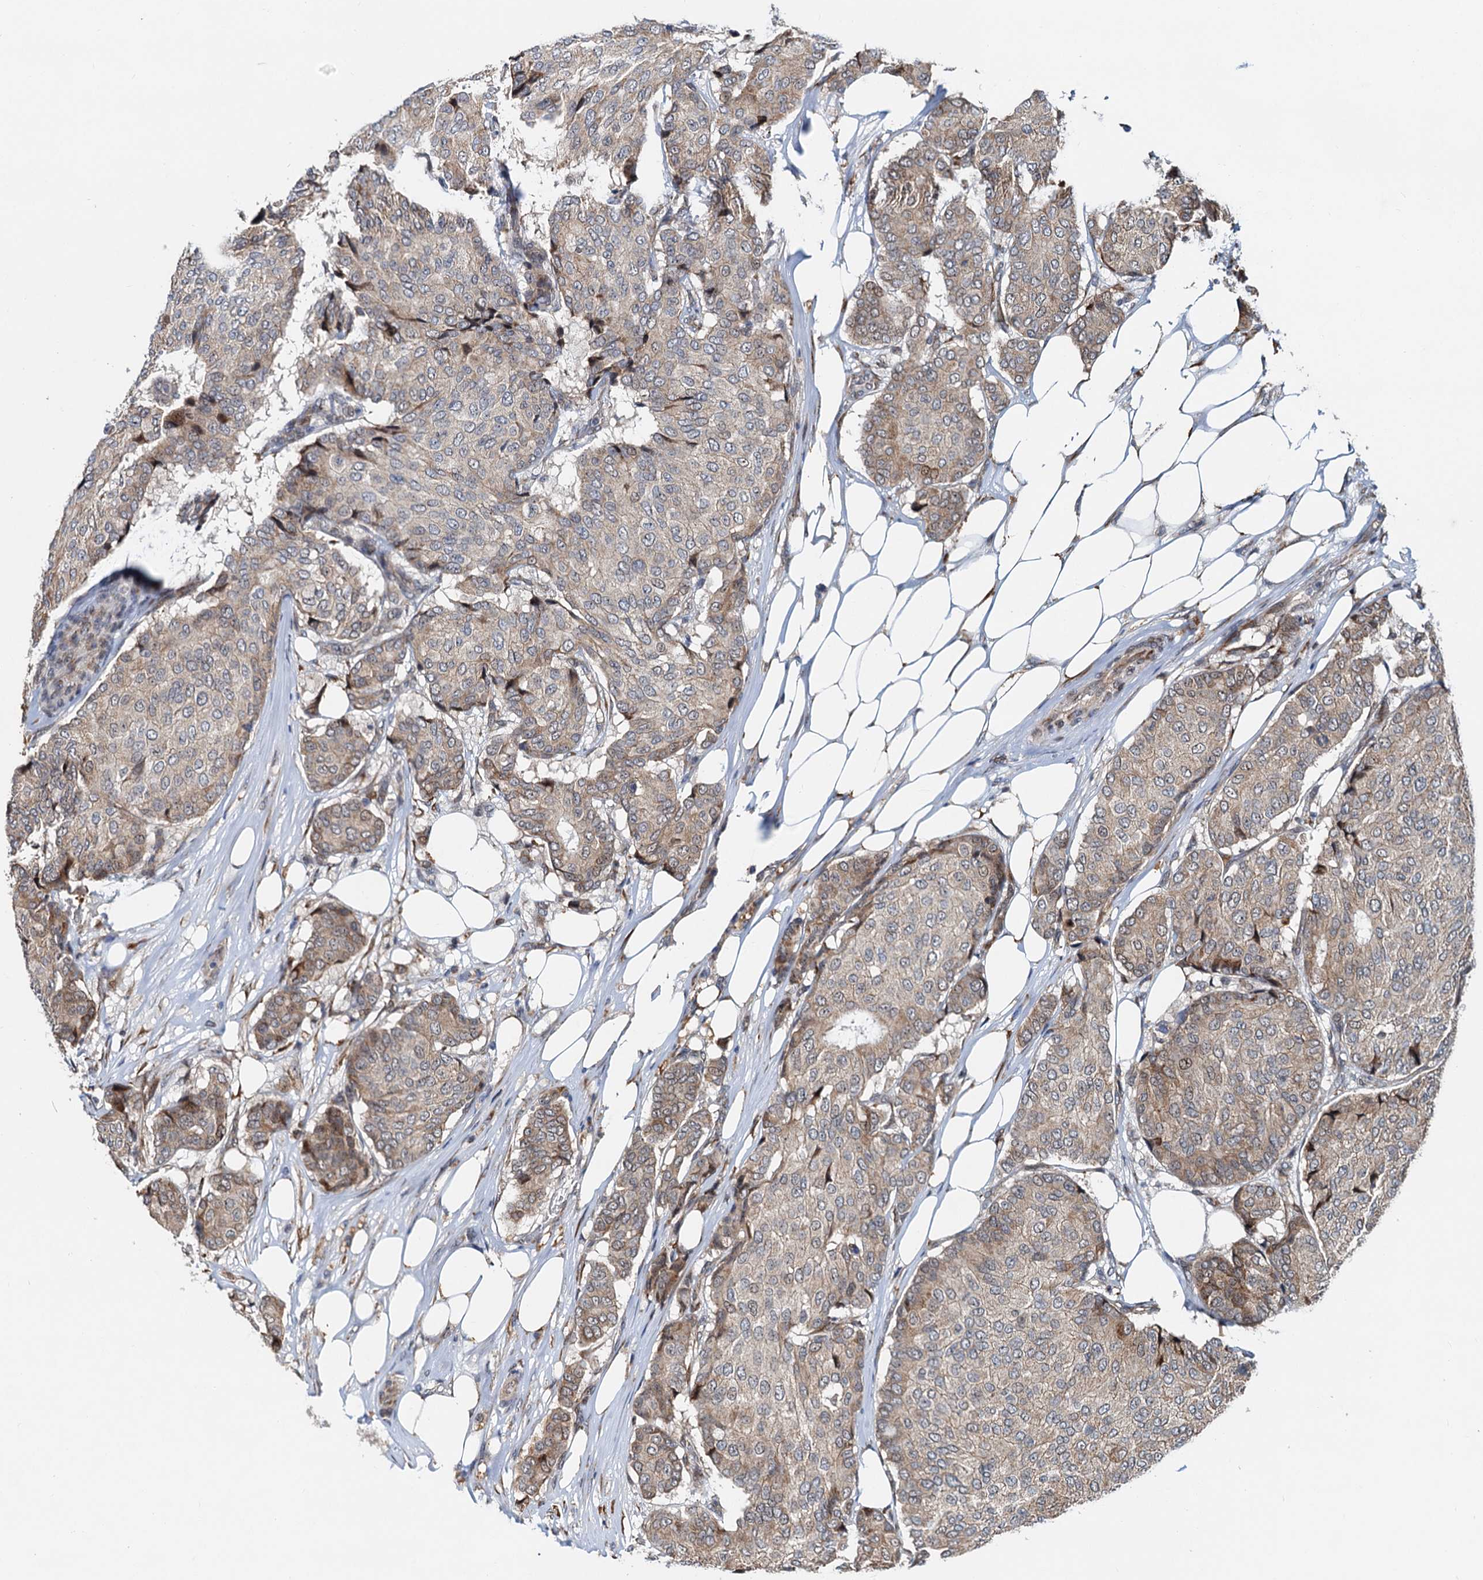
{"staining": {"intensity": "weak", "quantity": ">75%", "location": "cytoplasmic/membranous"}, "tissue": "breast cancer", "cell_type": "Tumor cells", "image_type": "cancer", "snomed": [{"axis": "morphology", "description": "Duct carcinoma"}, {"axis": "topography", "description": "Breast"}], "caption": "Immunohistochemistry (IHC) micrograph of breast cancer (infiltrating ductal carcinoma) stained for a protein (brown), which displays low levels of weak cytoplasmic/membranous staining in approximately >75% of tumor cells.", "gene": "DNAJC21", "patient": {"sex": "female", "age": 75}}